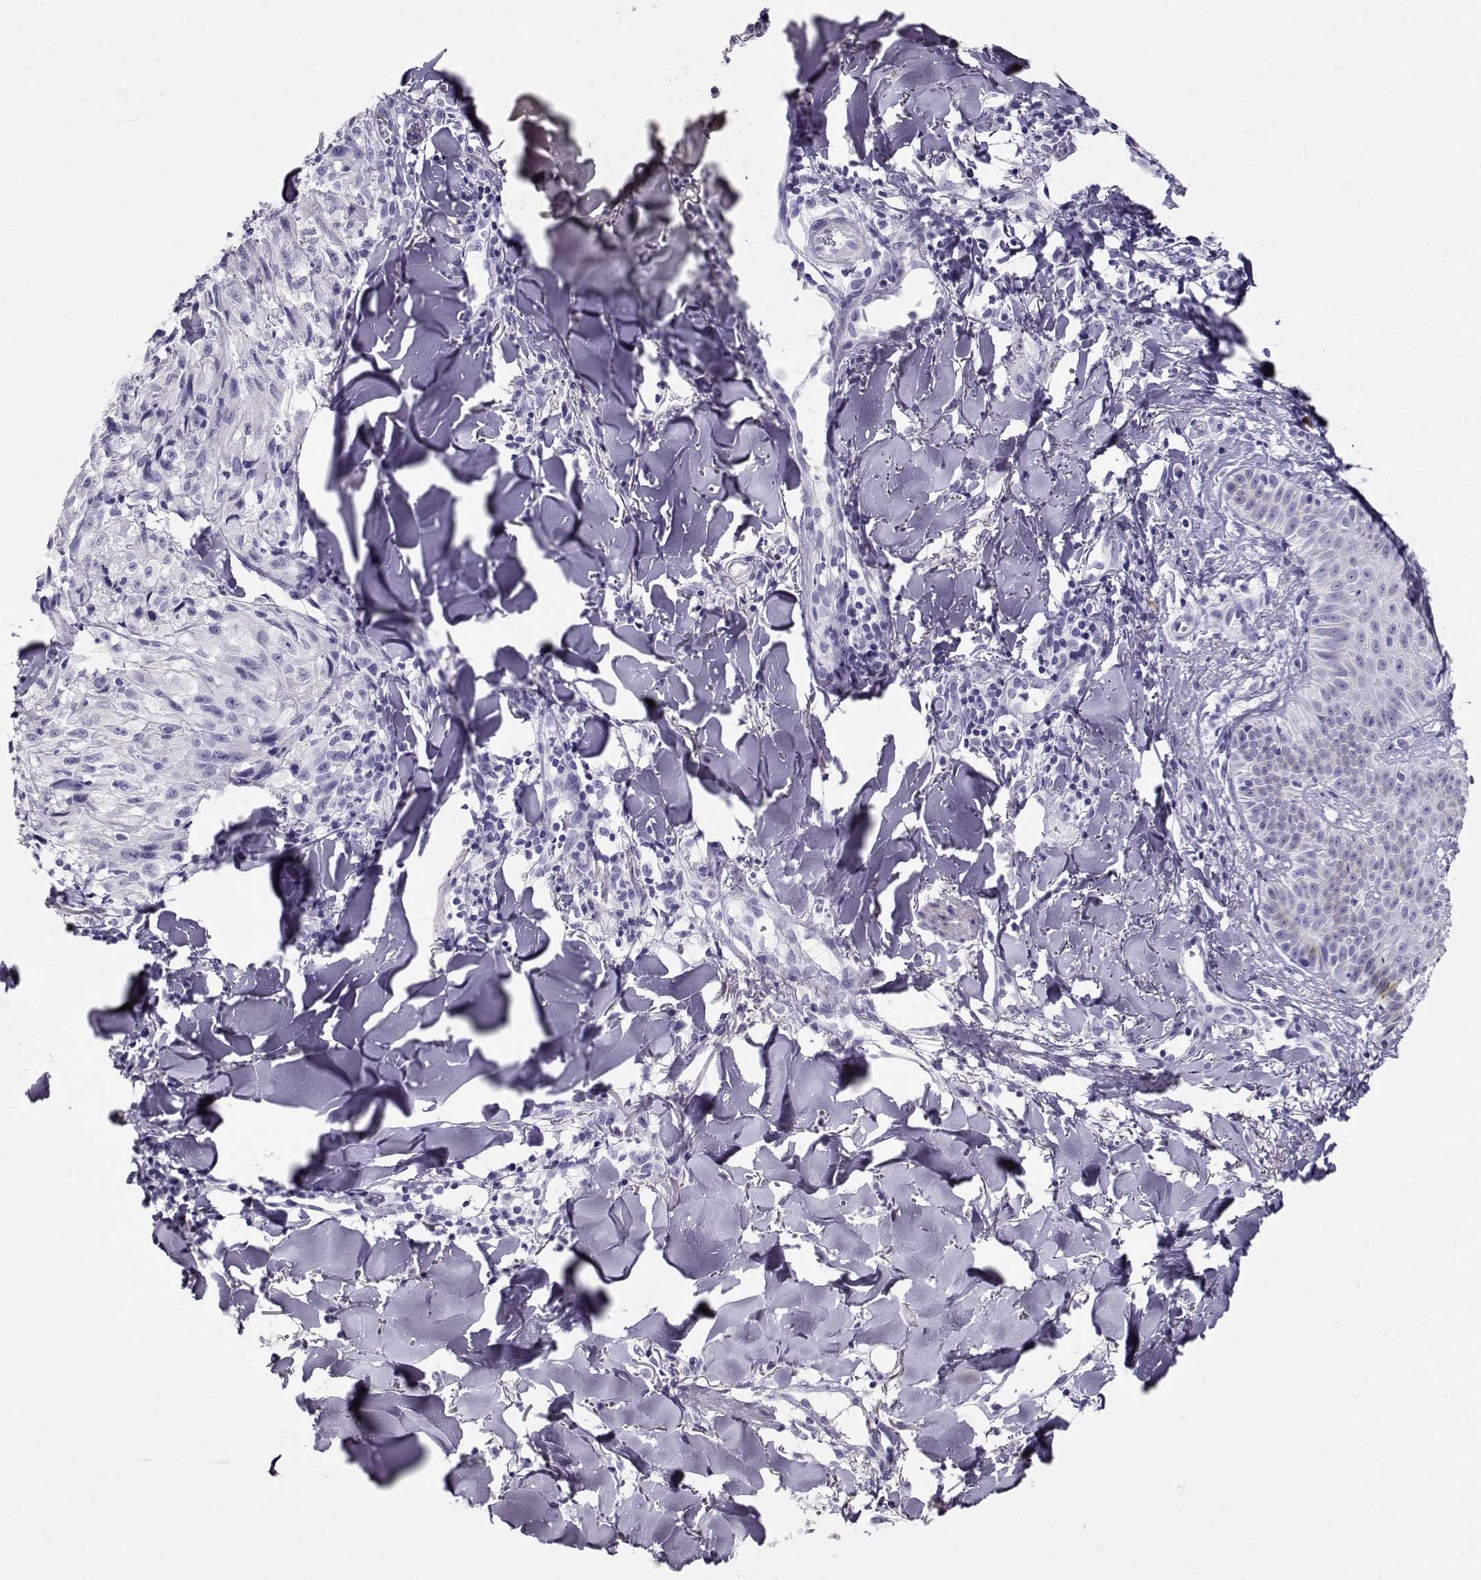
{"staining": {"intensity": "negative", "quantity": "none", "location": "none"}, "tissue": "melanoma", "cell_type": "Tumor cells", "image_type": "cancer", "snomed": [{"axis": "morphology", "description": "Malignant melanoma, NOS"}, {"axis": "topography", "description": "Skin"}], "caption": "This is a micrograph of immunohistochemistry staining of malignant melanoma, which shows no positivity in tumor cells. (DAB IHC visualized using brightfield microscopy, high magnification).", "gene": "ACTN2", "patient": {"sex": "male", "age": 51}}